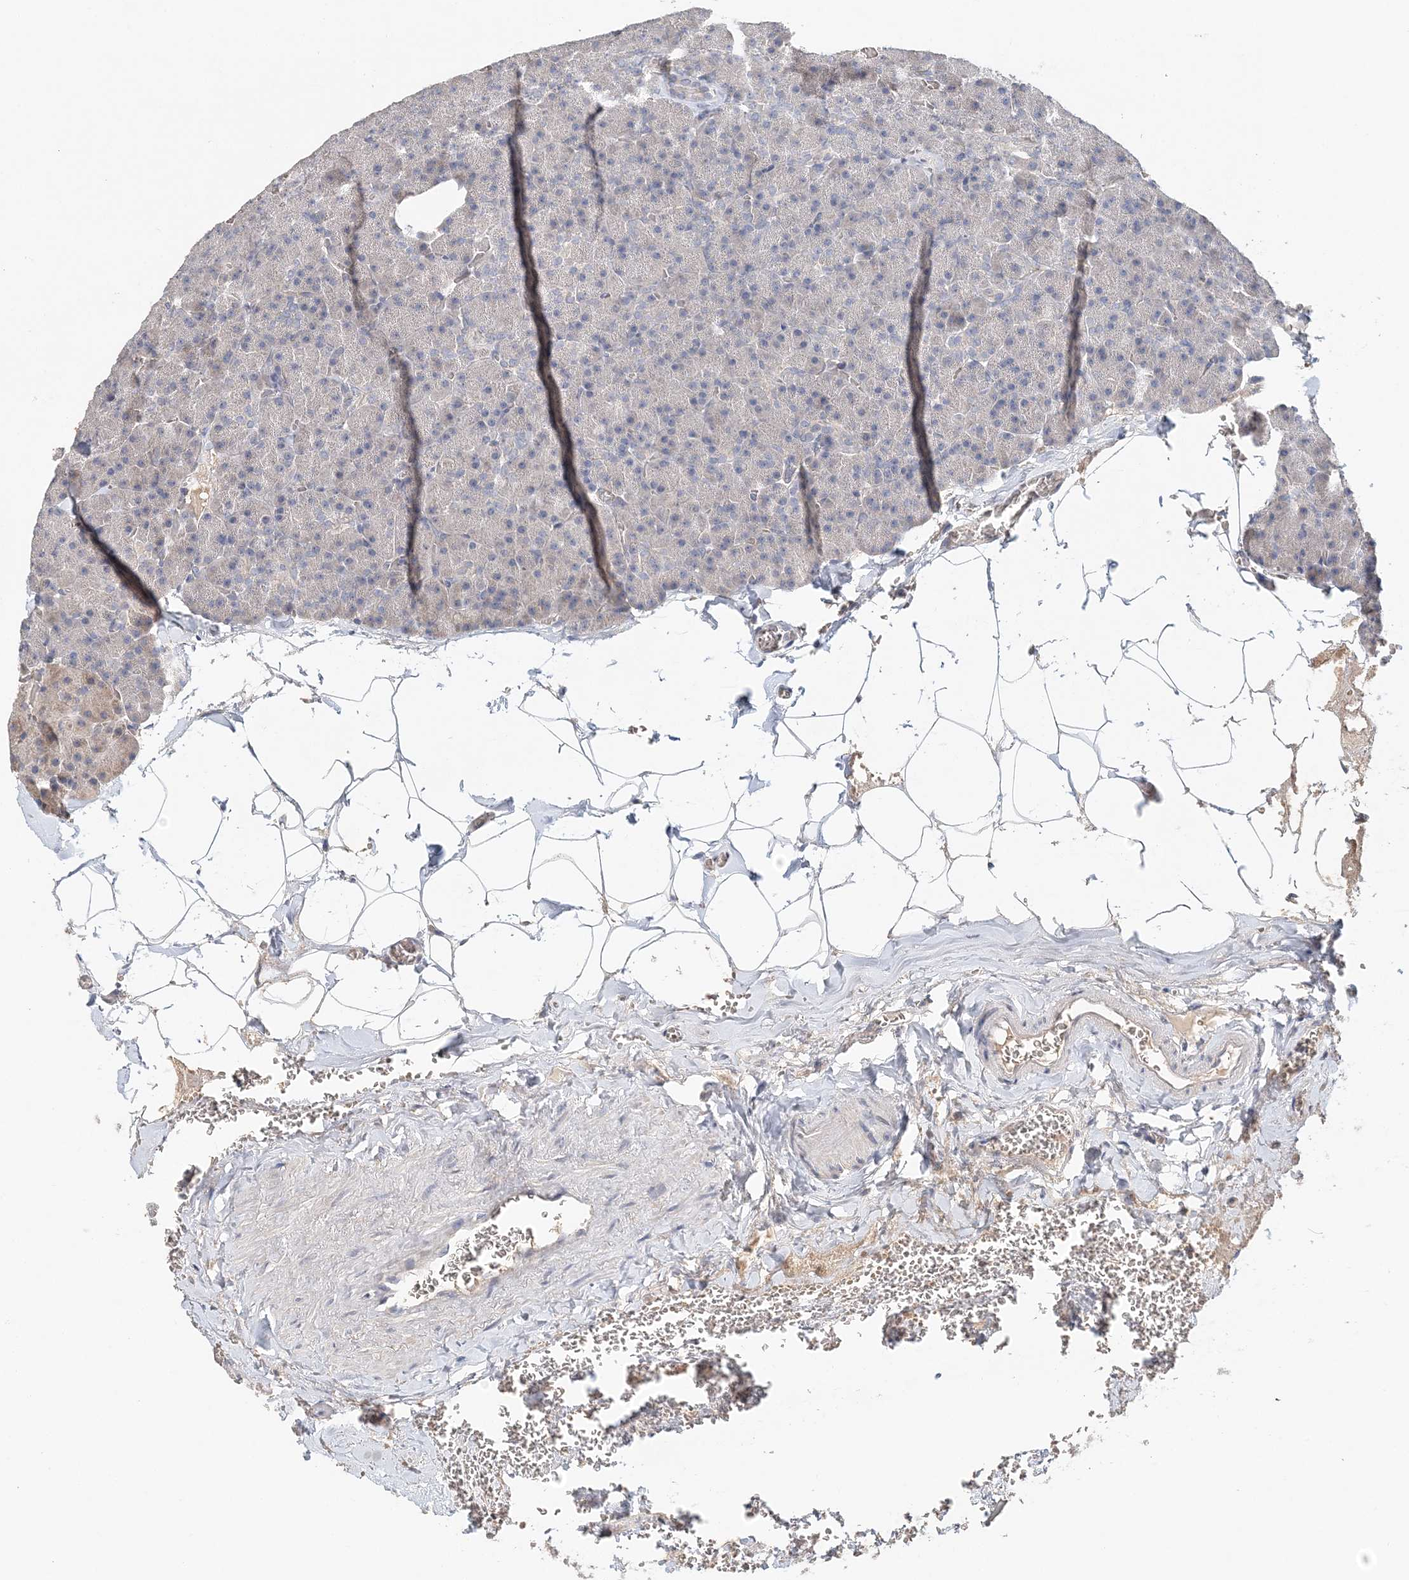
{"staining": {"intensity": "weak", "quantity": "<25%", "location": "cytoplasmic/membranous"}, "tissue": "pancreas", "cell_type": "Exocrine glandular cells", "image_type": "normal", "snomed": [{"axis": "morphology", "description": "Normal tissue, NOS"}, {"axis": "morphology", "description": "Carcinoid, malignant, NOS"}, {"axis": "topography", "description": "Pancreas"}], "caption": "High magnification brightfield microscopy of unremarkable pancreas stained with DAB (3,3'-diaminobenzidine) (brown) and counterstained with hematoxylin (blue): exocrine glandular cells show no significant positivity.", "gene": "SYCP3", "patient": {"sex": "female", "age": 35}}